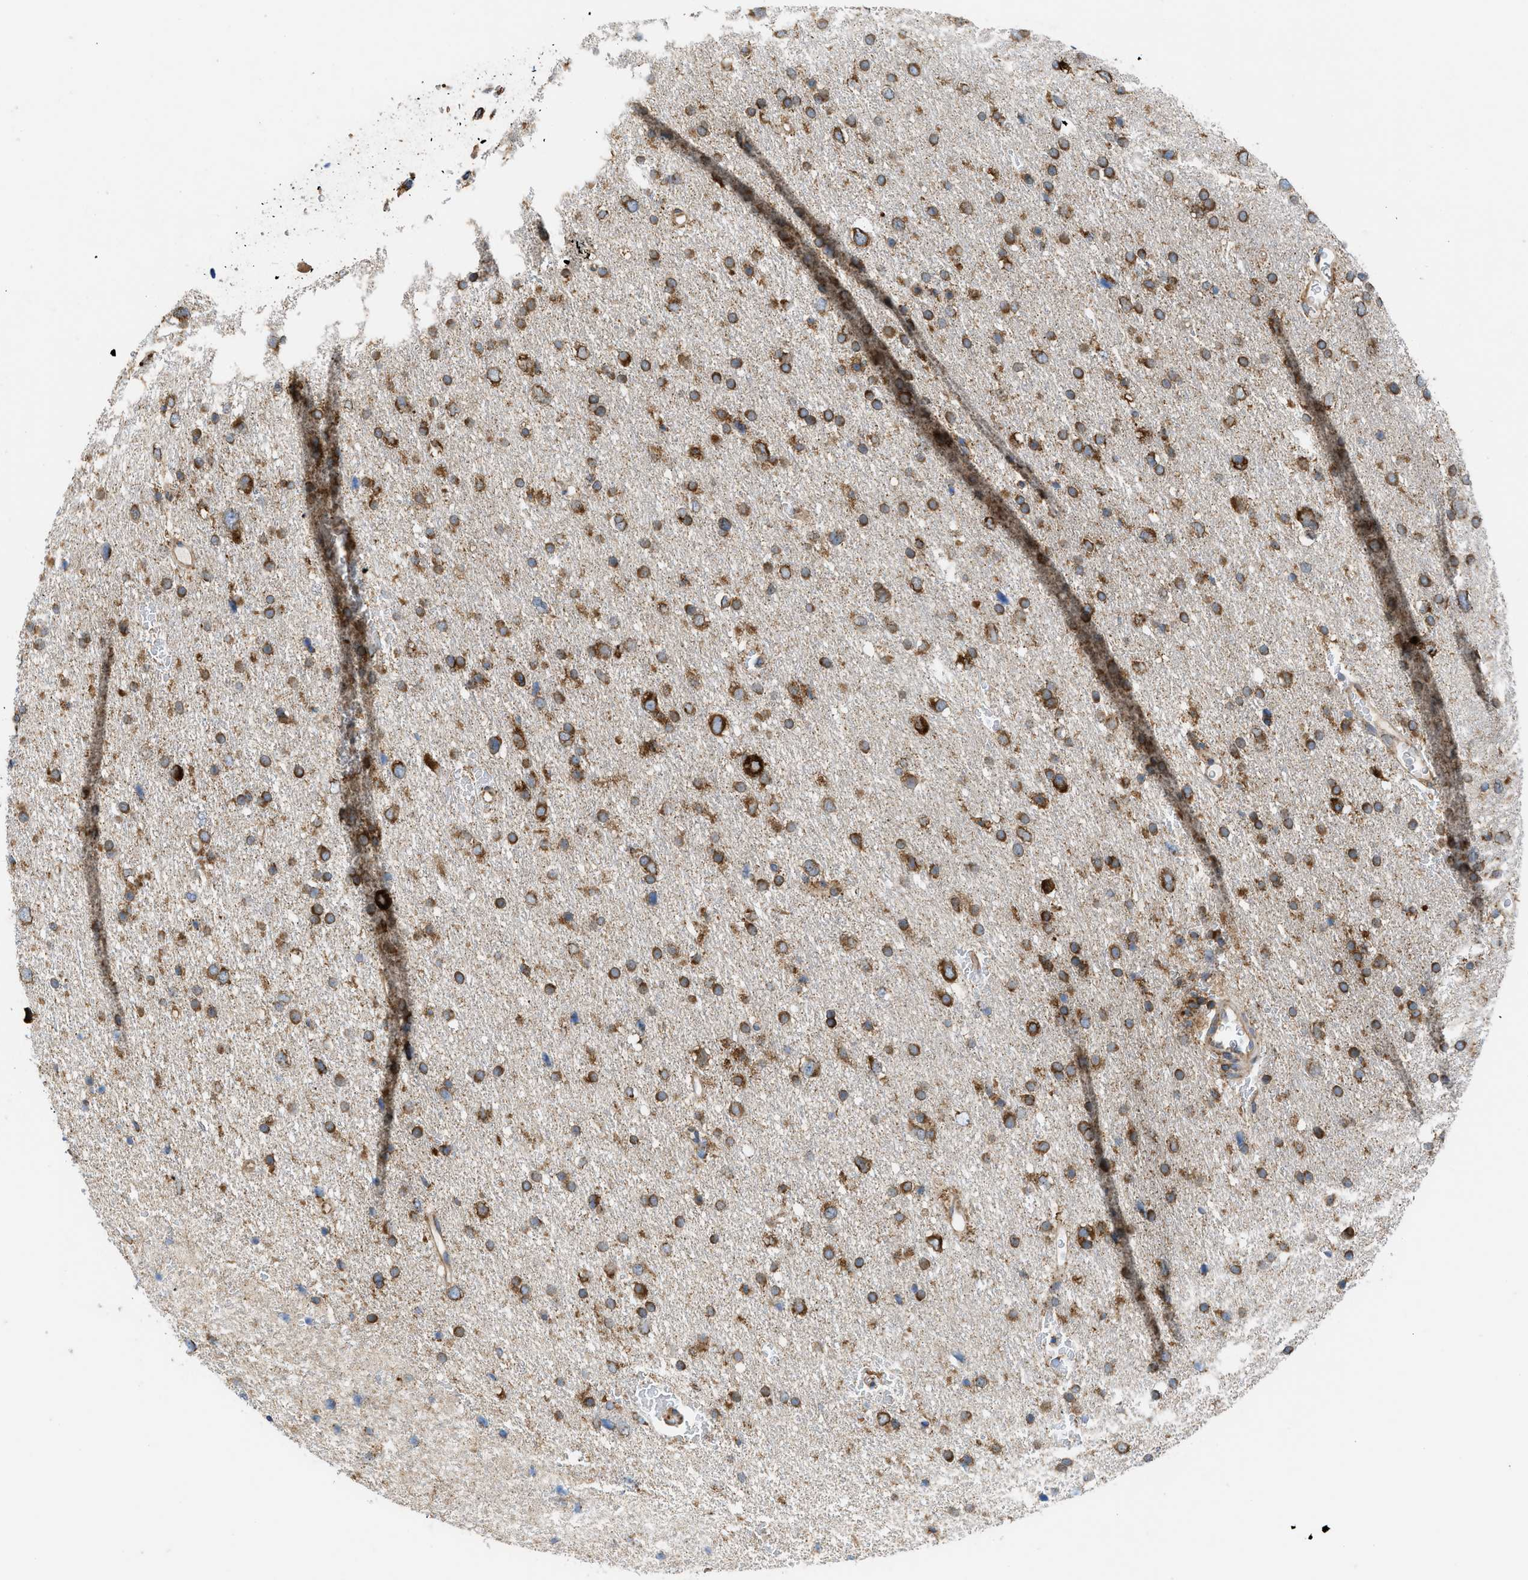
{"staining": {"intensity": "moderate", "quantity": ">75%", "location": "cytoplasmic/membranous"}, "tissue": "glioma", "cell_type": "Tumor cells", "image_type": "cancer", "snomed": [{"axis": "morphology", "description": "Glioma, malignant, Low grade"}, {"axis": "topography", "description": "Brain"}], "caption": "Protein expression analysis of low-grade glioma (malignant) displays moderate cytoplasmic/membranous expression in about >75% of tumor cells.", "gene": "GPAT4", "patient": {"sex": "female", "age": 37}}